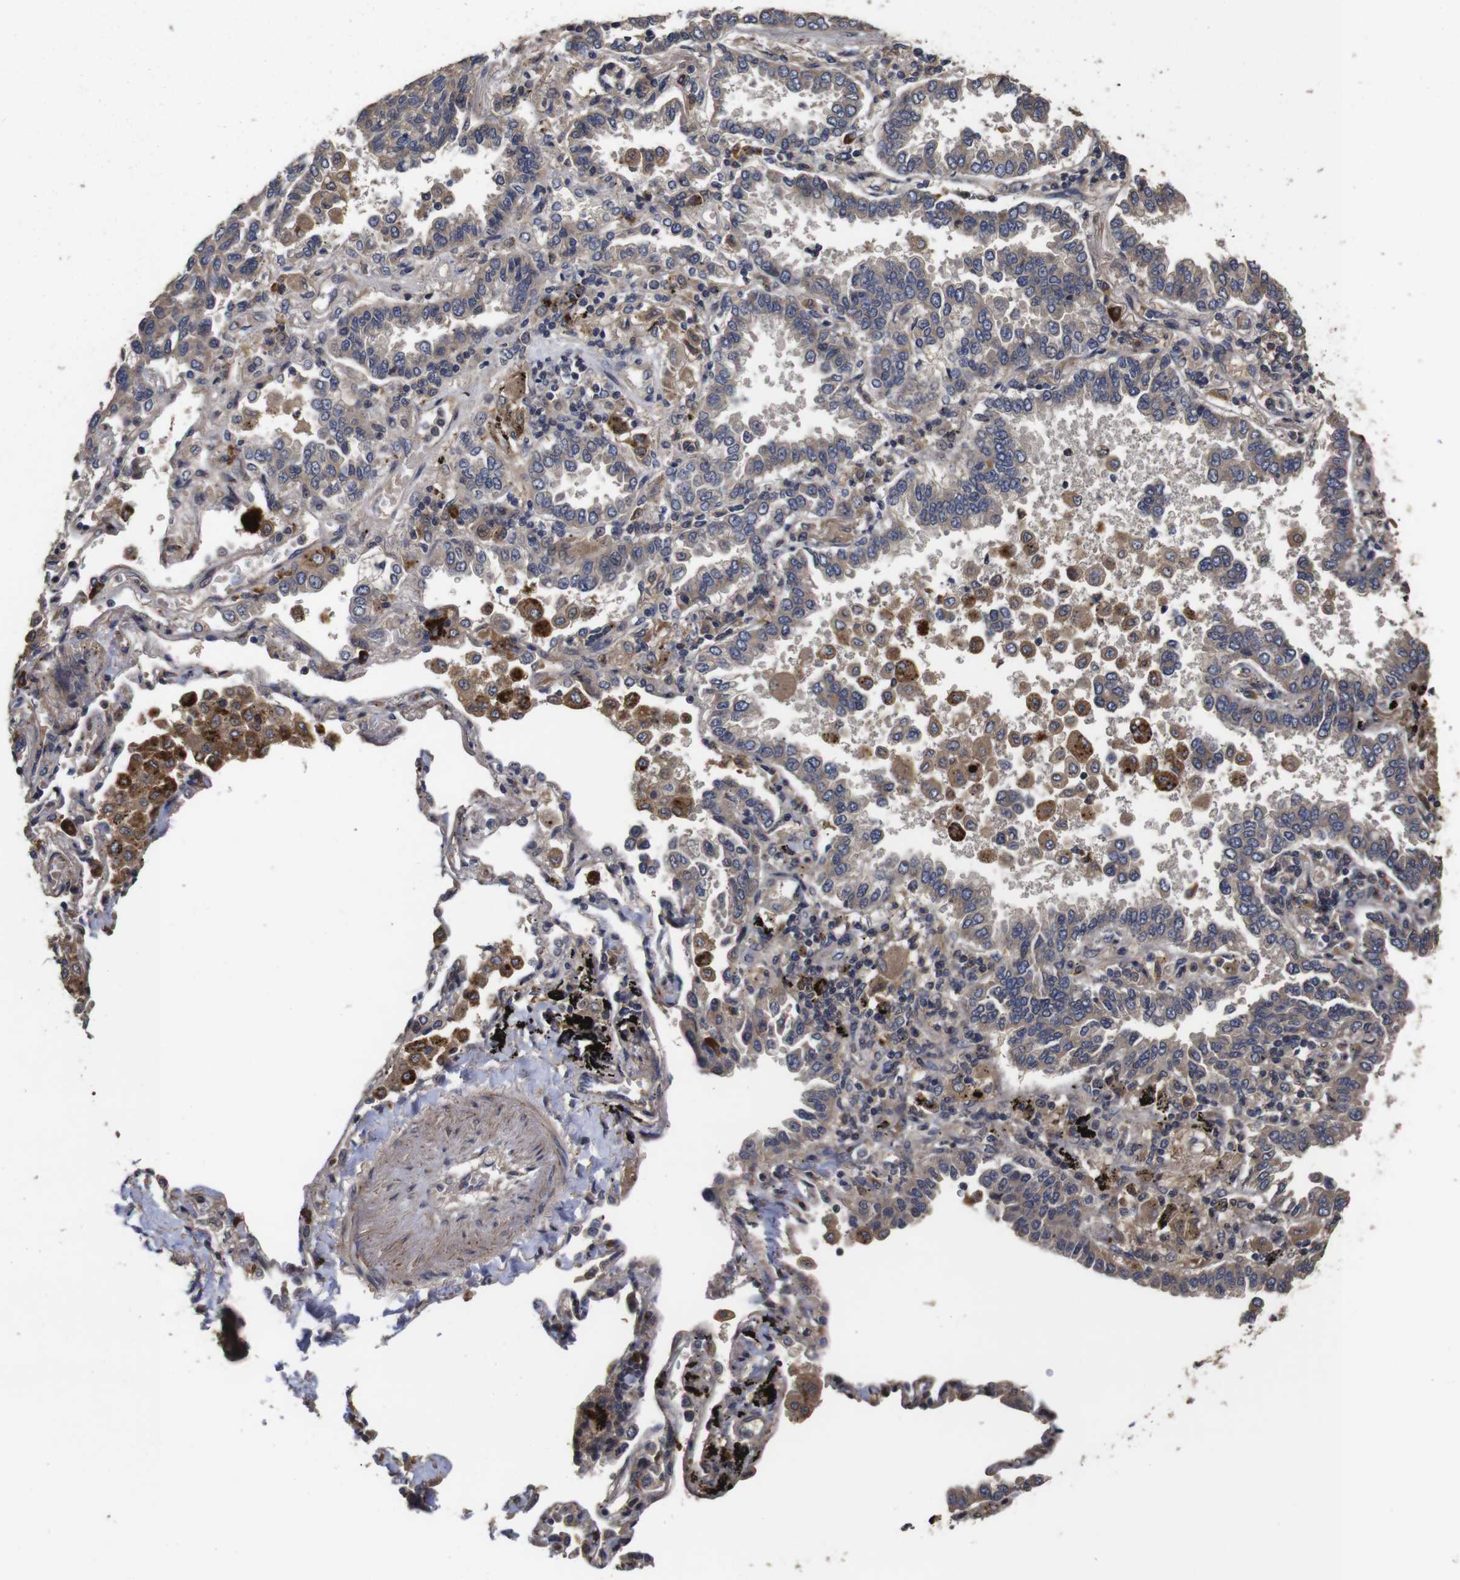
{"staining": {"intensity": "weak", "quantity": ">75%", "location": "cytoplasmic/membranous"}, "tissue": "lung cancer", "cell_type": "Tumor cells", "image_type": "cancer", "snomed": [{"axis": "morphology", "description": "Normal tissue, NOS"}, {"axis": "morphology", "description": "Adenocarcinoma, NOS"}, {"axis": "topography", "description": "Lung"}], "caption": "High-power microscopy captured an IHC micrograph of adenocarcinoma (lung), revealing weak cytoplasmic/membranous staining in approximately >75% of tumor cells.", "gene": "PTPN14", "patient": {"sex": "male", "age": 59}}